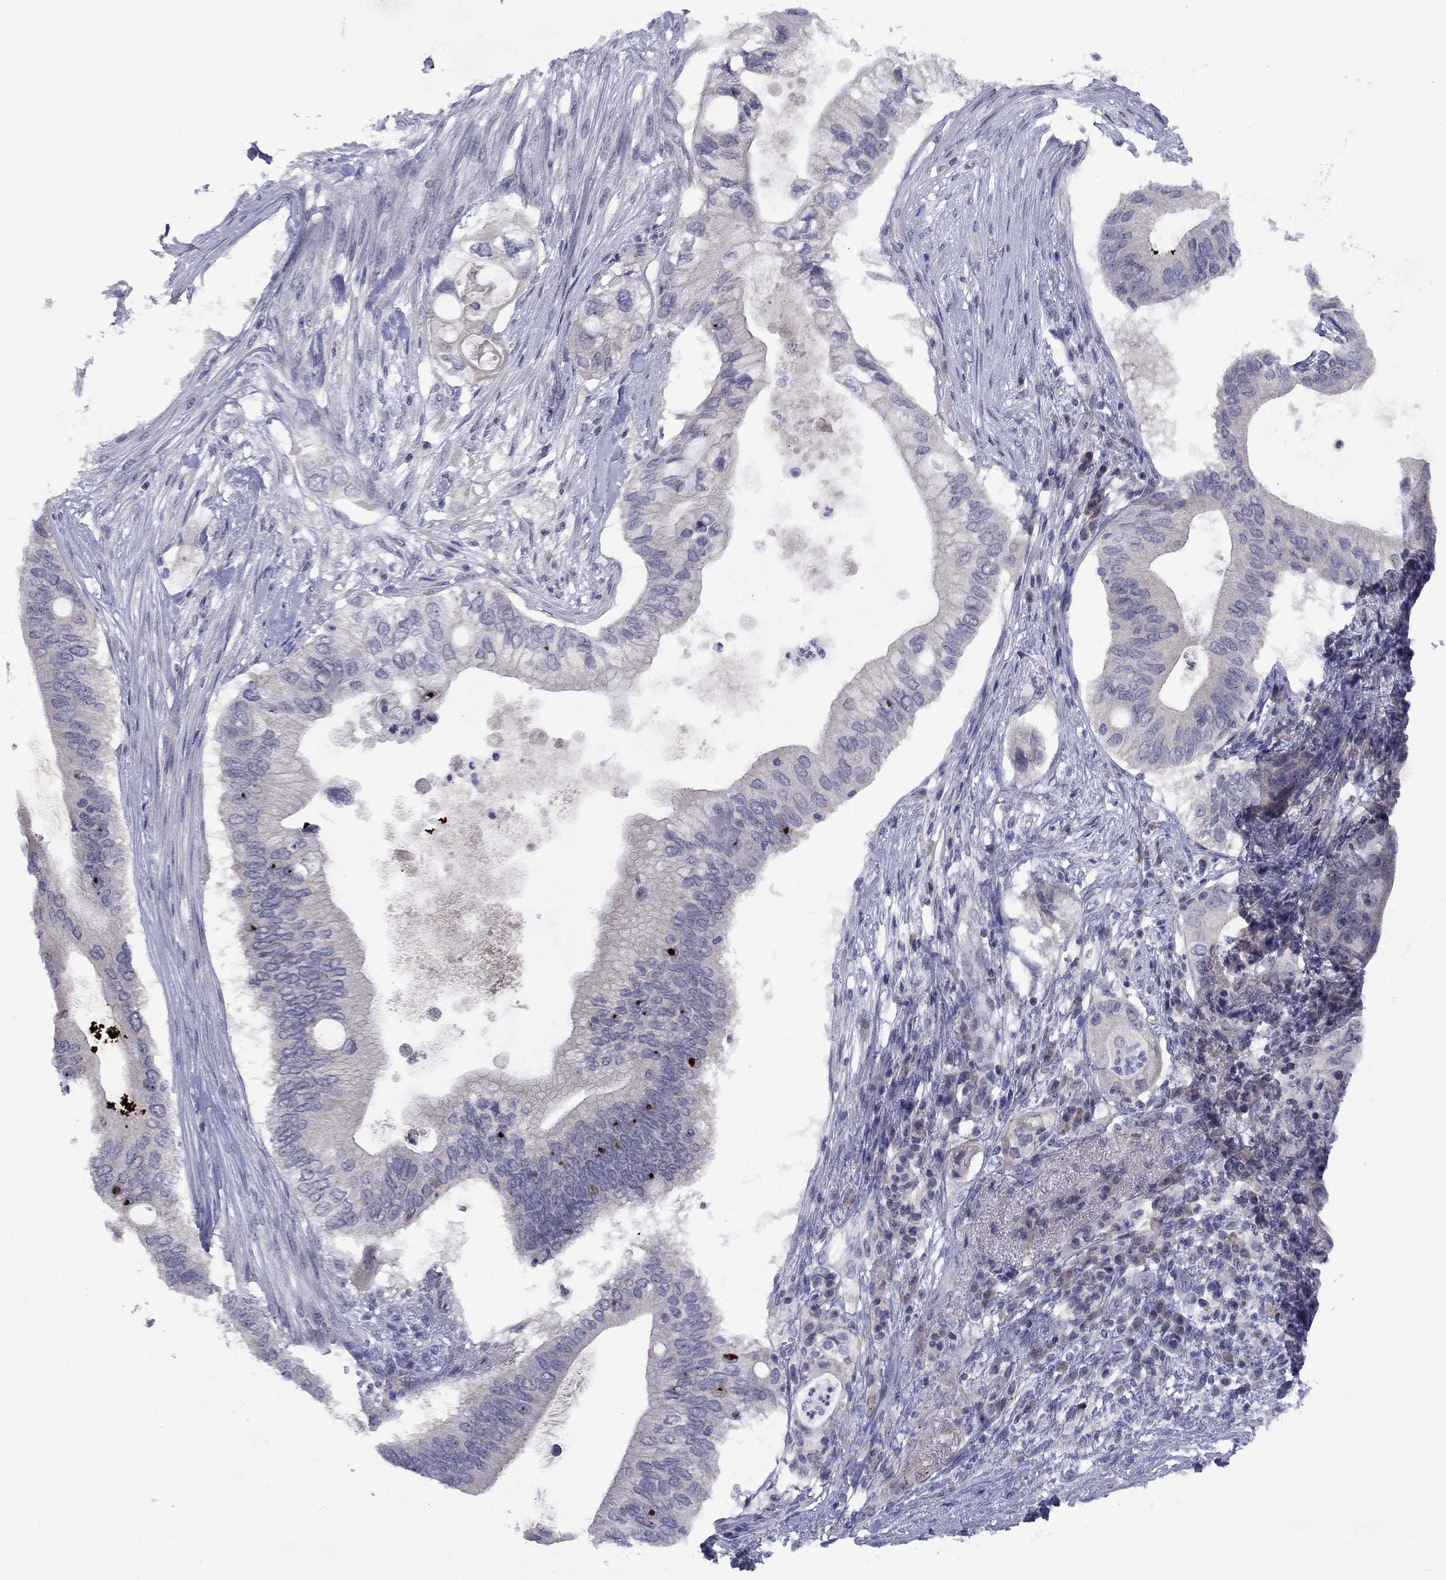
{"staining": {"intensity": "negative", "quantity": "none", "location": "none"}, "tissue": "pancreatic cancer", "cell_type": "Tumor cells", "image_type": "cancer", "snomed": [{"axis": "morphology", "description": "Adenocarcinoma, NOS"}, {"axis": "topography", "description": "Pancreas"}], "caption": "Tumor cells are negative for protein expression in human pancreatic cancer (adenocarcinoma). (Brightfield microscopy of DAB (3,3'-diaminobenzidine) immunohistochemistry (IHC) at high magnification).", "gene": "CACNA1A", "patient": {"sex": "female", "age": 72}}